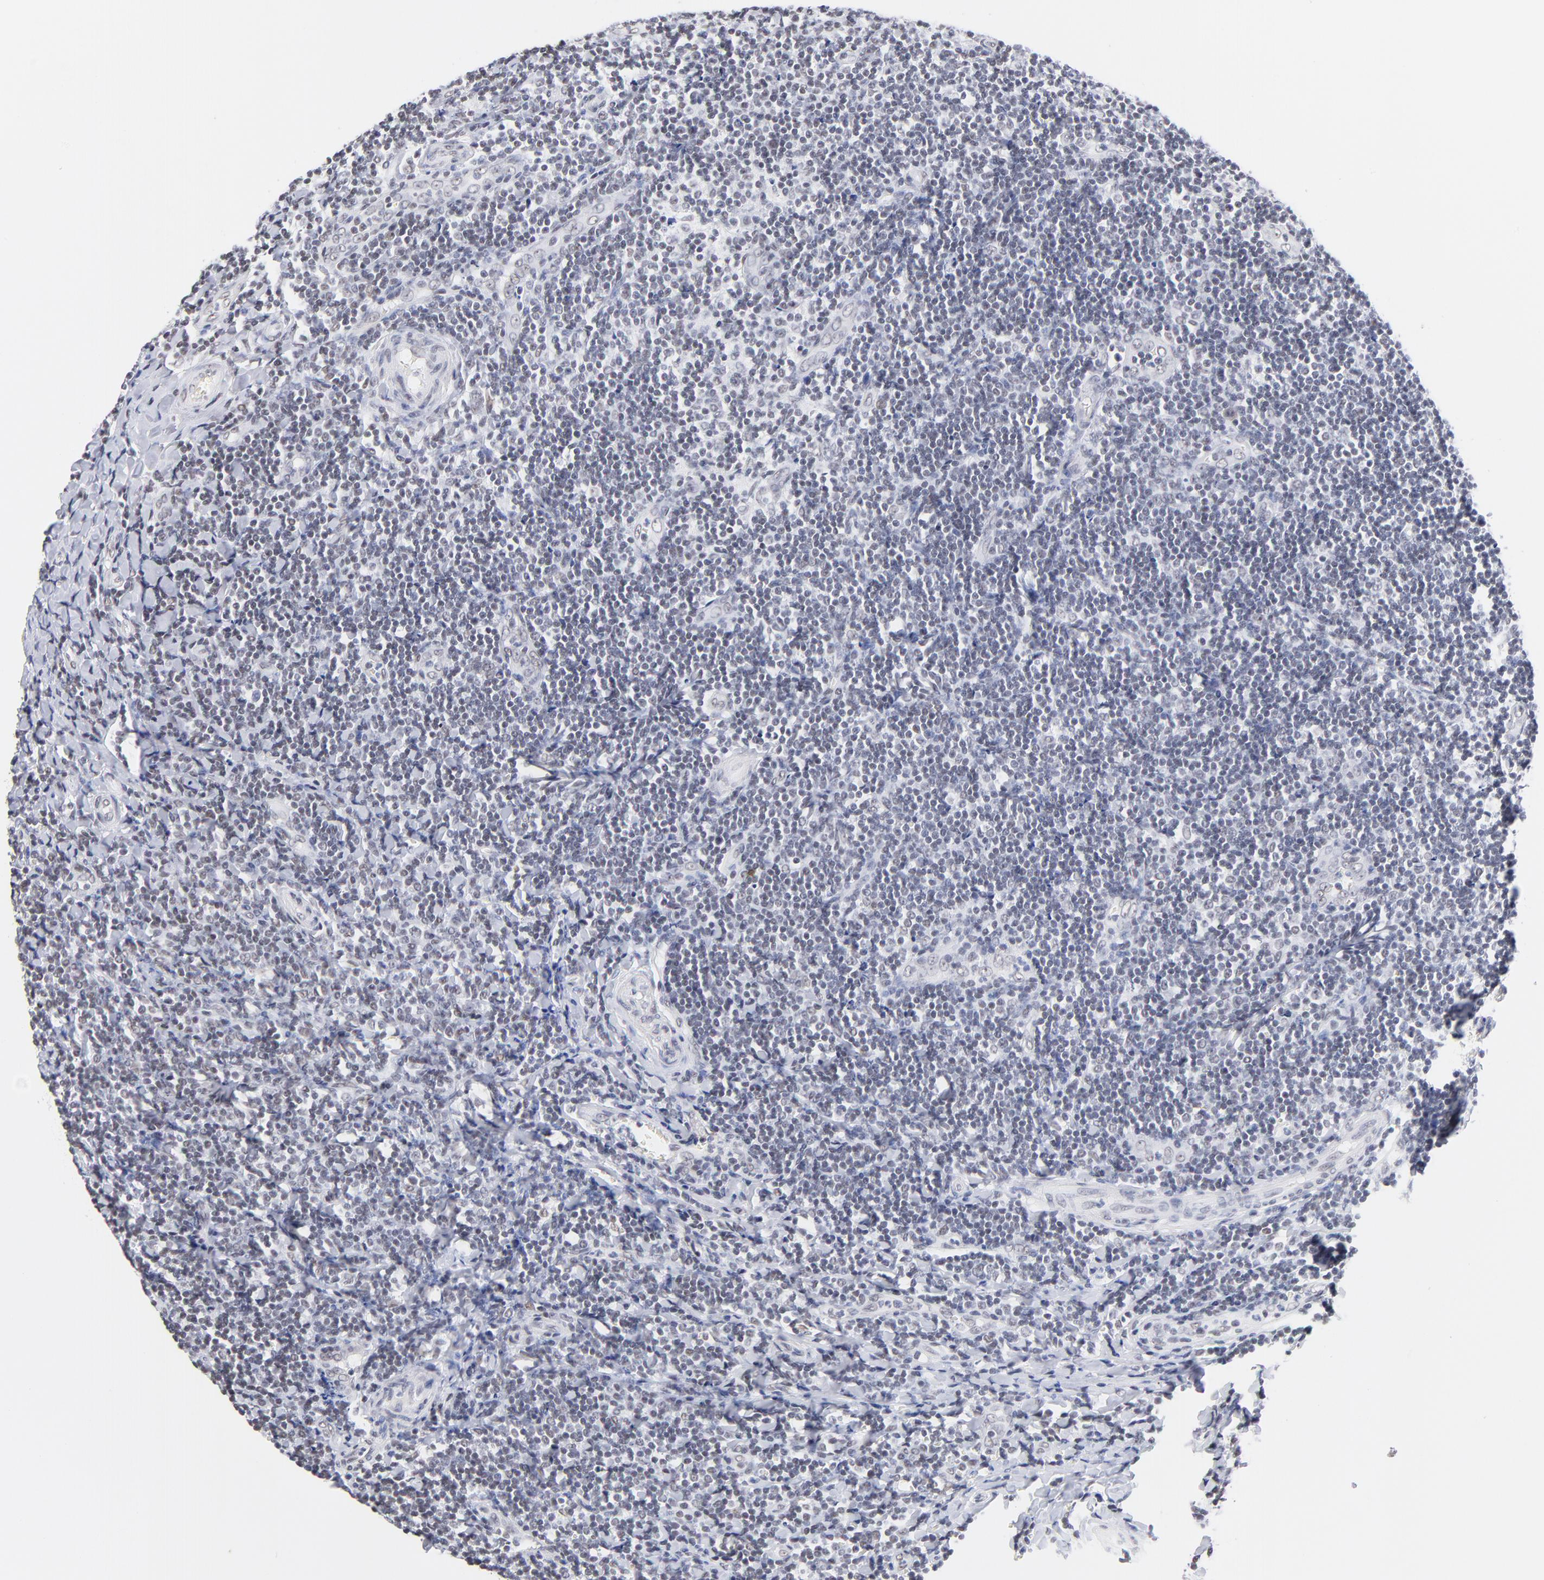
{"staining": {"intensity": "negative", "quantity": "none", "location": "none"}, "tissue": "tonsil", "cell_type": "Germinal center cells", "image_type": "normal", "snomed": [{"axis": "morphology", "description": "Normal tissue, NOS"}, {"axis": "topography", "description": "Tonsil"}], "caption": "A high-resolution photomicrograph shows IHC staining of benign tonsil, which shows no significant positivity in germinal center cells. (Stains: DAB IHC with hematoxylin counter stain, Microscopy: brightfield microscopy at high magnification).", "gene": "ZNF74", "patient": {"sex": "male", "age": 20}}